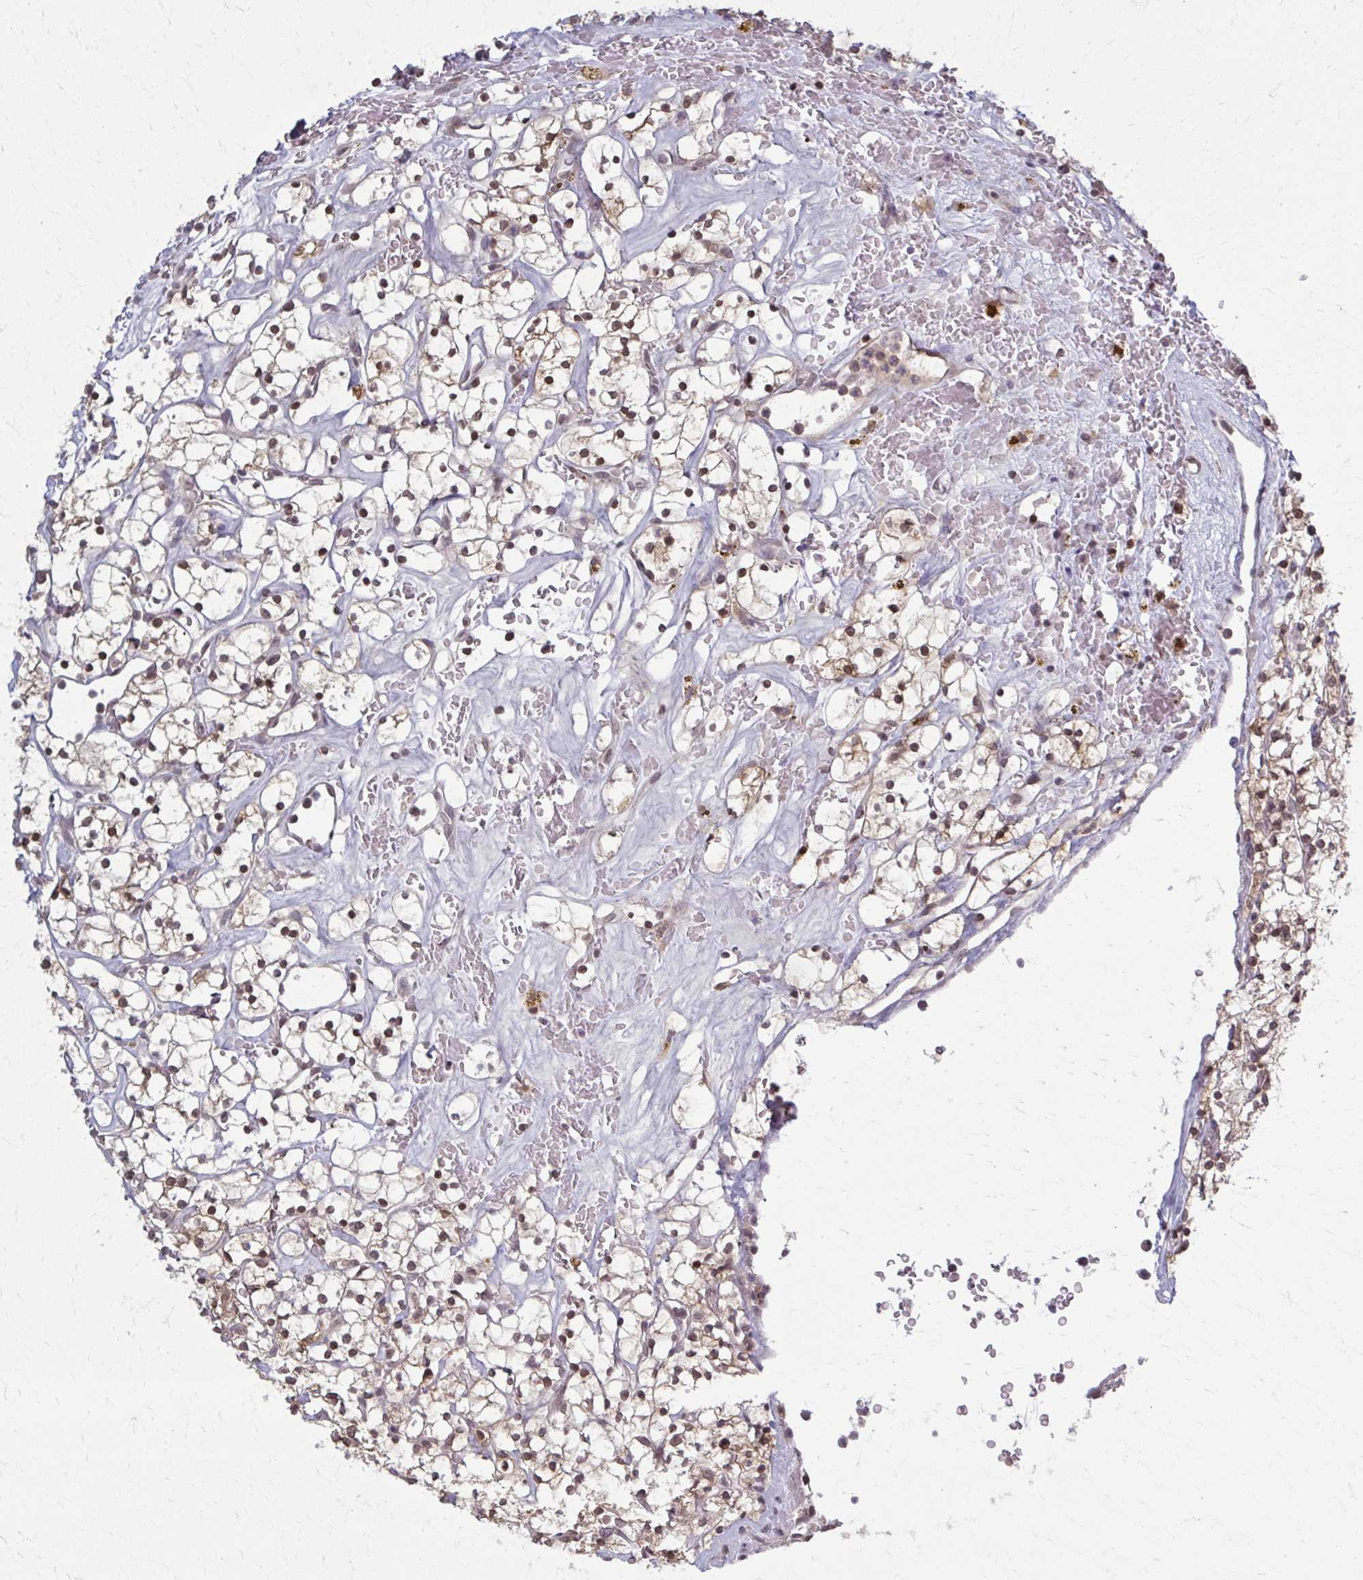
{"staining": {"intensity": "moderate", "quantity": ">75%", "location": "nuclear"}, "tissue": "renal cancer", "cell_type": "Tumor cells", "image_type": "cancer", "snomed": [{"axis": "morphology", "description": "Adenocarcinoma, NOS"}, {"axis": "topography", "description": "Kidney"}], "caption": "This image exhibits adenocarcinoma (renal) stained with IHC to label a protein in brown. The nuclear of tumor cells show moderate positivity for the protein. Nuclei are counter-stained blue.", "gene": "MDH1", "patient": {"sex": "female", "age": 64}}